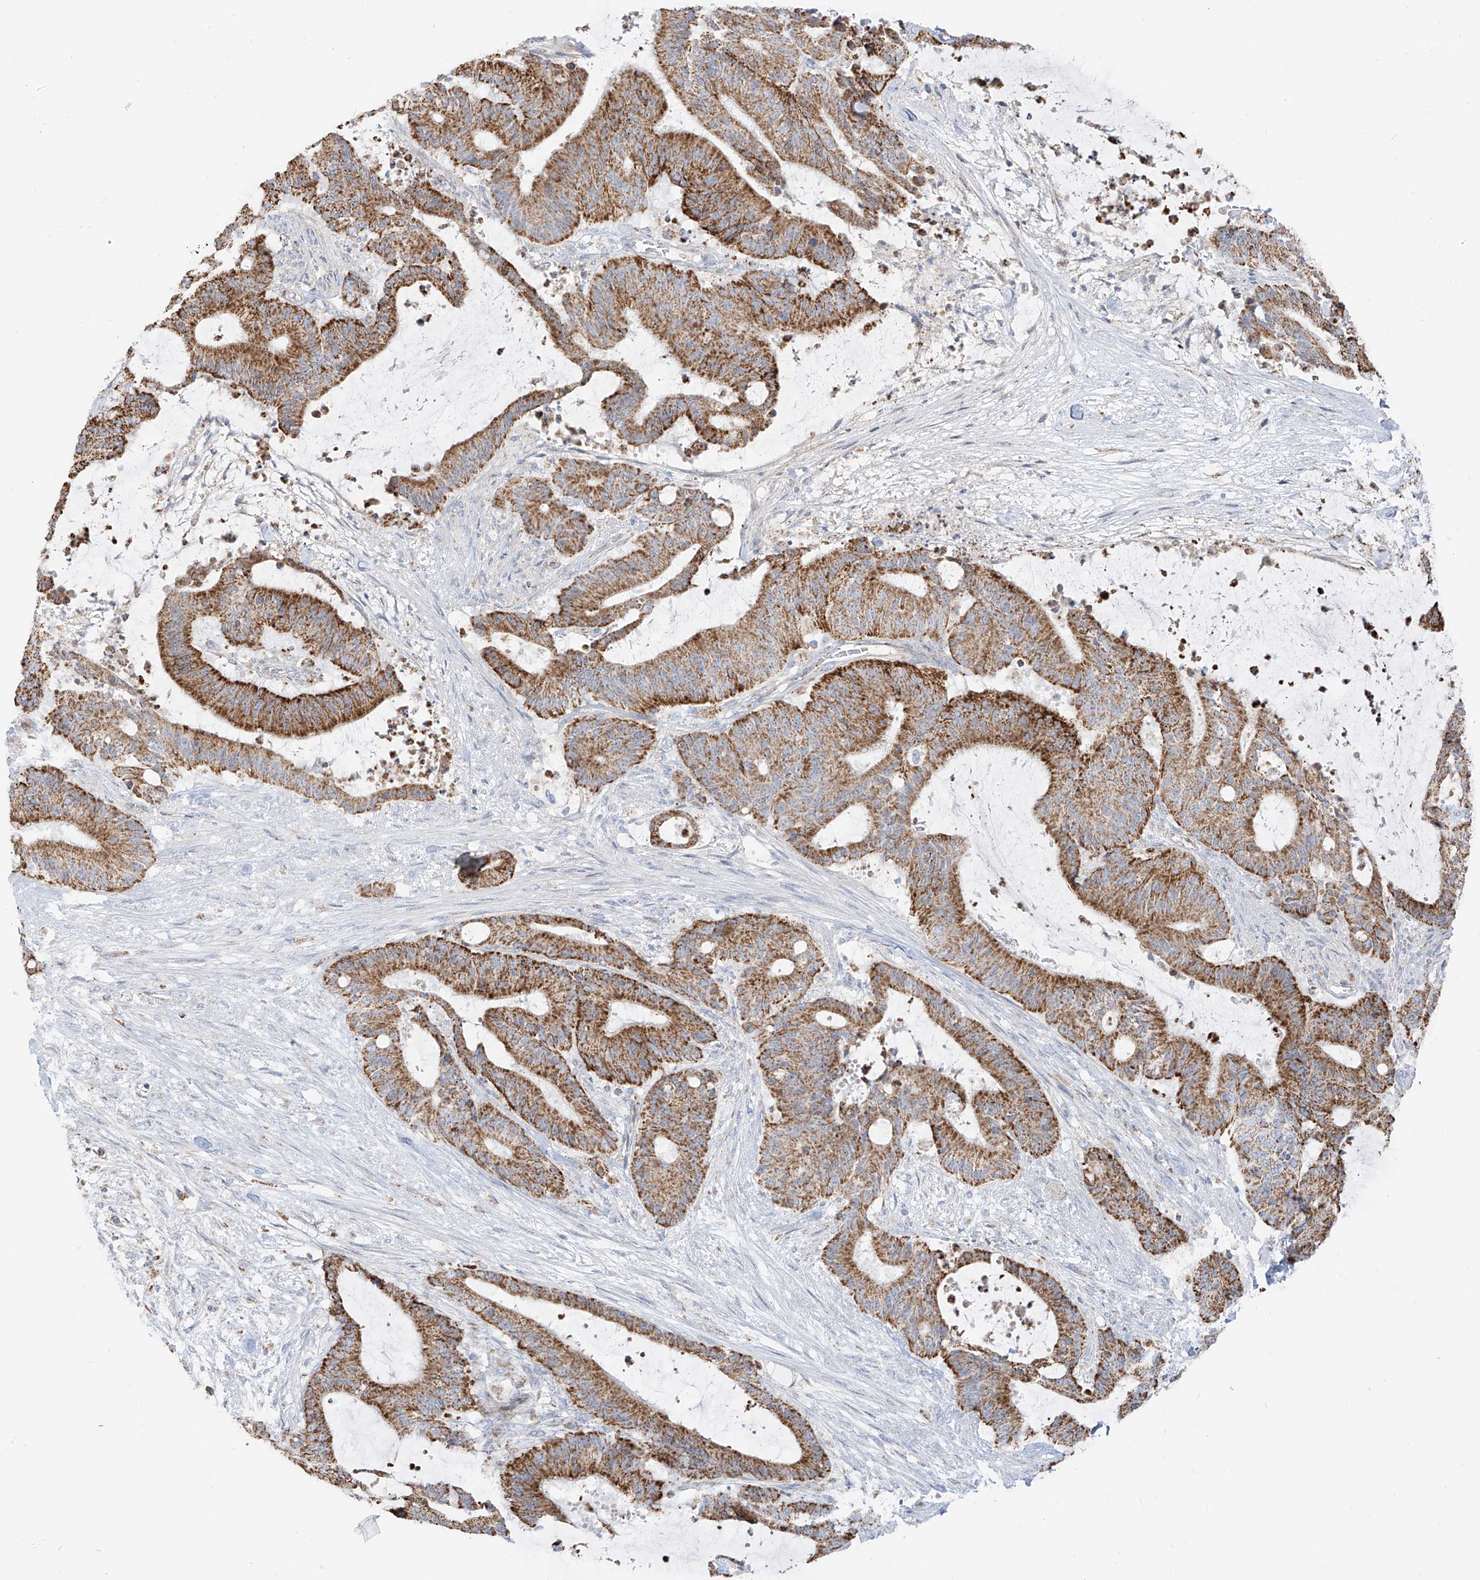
{"staining": {"intensity": "strong", "quantity": ">75%", "location": "cytoplasmic/membranous"}, "tissue": "liver cancer", "cell_type": "Tumor cells", "image_type": "cancer", "snomed": [{"axis": "morphology", "description": "Normal tissue, NOS"}, {"axis": "morphology", "description": "Cholangiocarcinoma"}, {"axis": "topography", "description": "Liver"}, {"axis": "topography", "description": "Peripheral nerve tissue"}], "caption": "High-magnification brightfield microscopy of liver cancer (cholangiocarcinoma) stained with DAB (3,3'-diaminobenzidine) (brown) and counterstained with hematoxylin (blue). tumor cells exhibit strong cytoplasmic/membranous expression is present in approximately>75% of cells.", "gene": "ETHE1", "patient": {"sex": "female", "age": 73}}